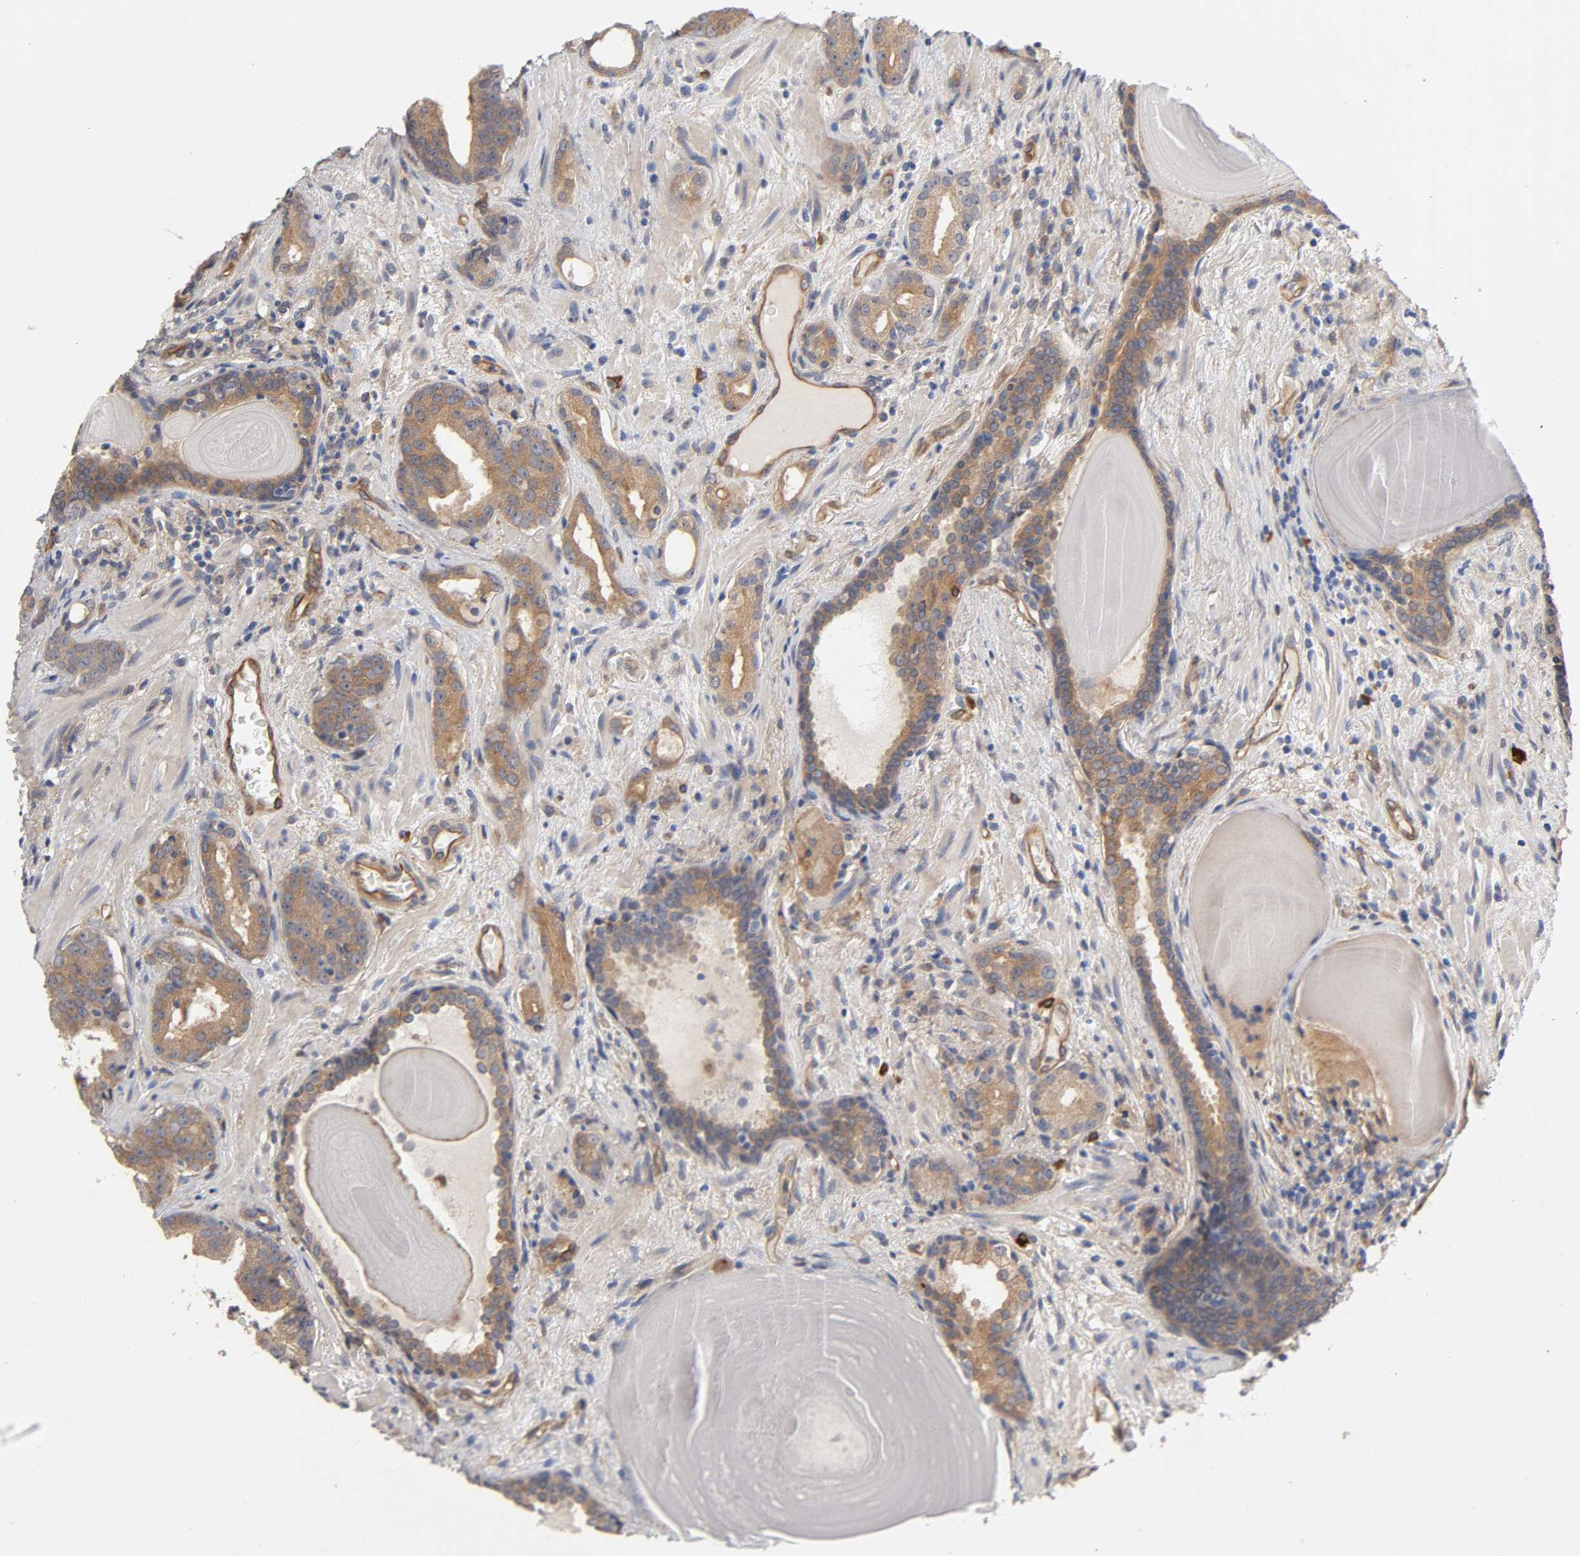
{"staining": {"intensity": "moderate", "quantity": ">75%", "location": "cytoplasmic/membranous"}, "tissue": "prostate cancer", "cell_type": "Tumor cells", "image_type": "cancer", "snomed": [{"axis": "morphology", "description": "Adenocarcinoma, Low grade"}, {"axis": "topography", "description": "Prostate"}], "caption": "Immunohistochemistry (DAB) staining of human prostate low-grade adenocarcinoma displays moderate cytoplasmic/membranous protein staining in about >75% of tumor cells.", "gene": "RAB13", "patient": {"sex": "male", "age": 63}}